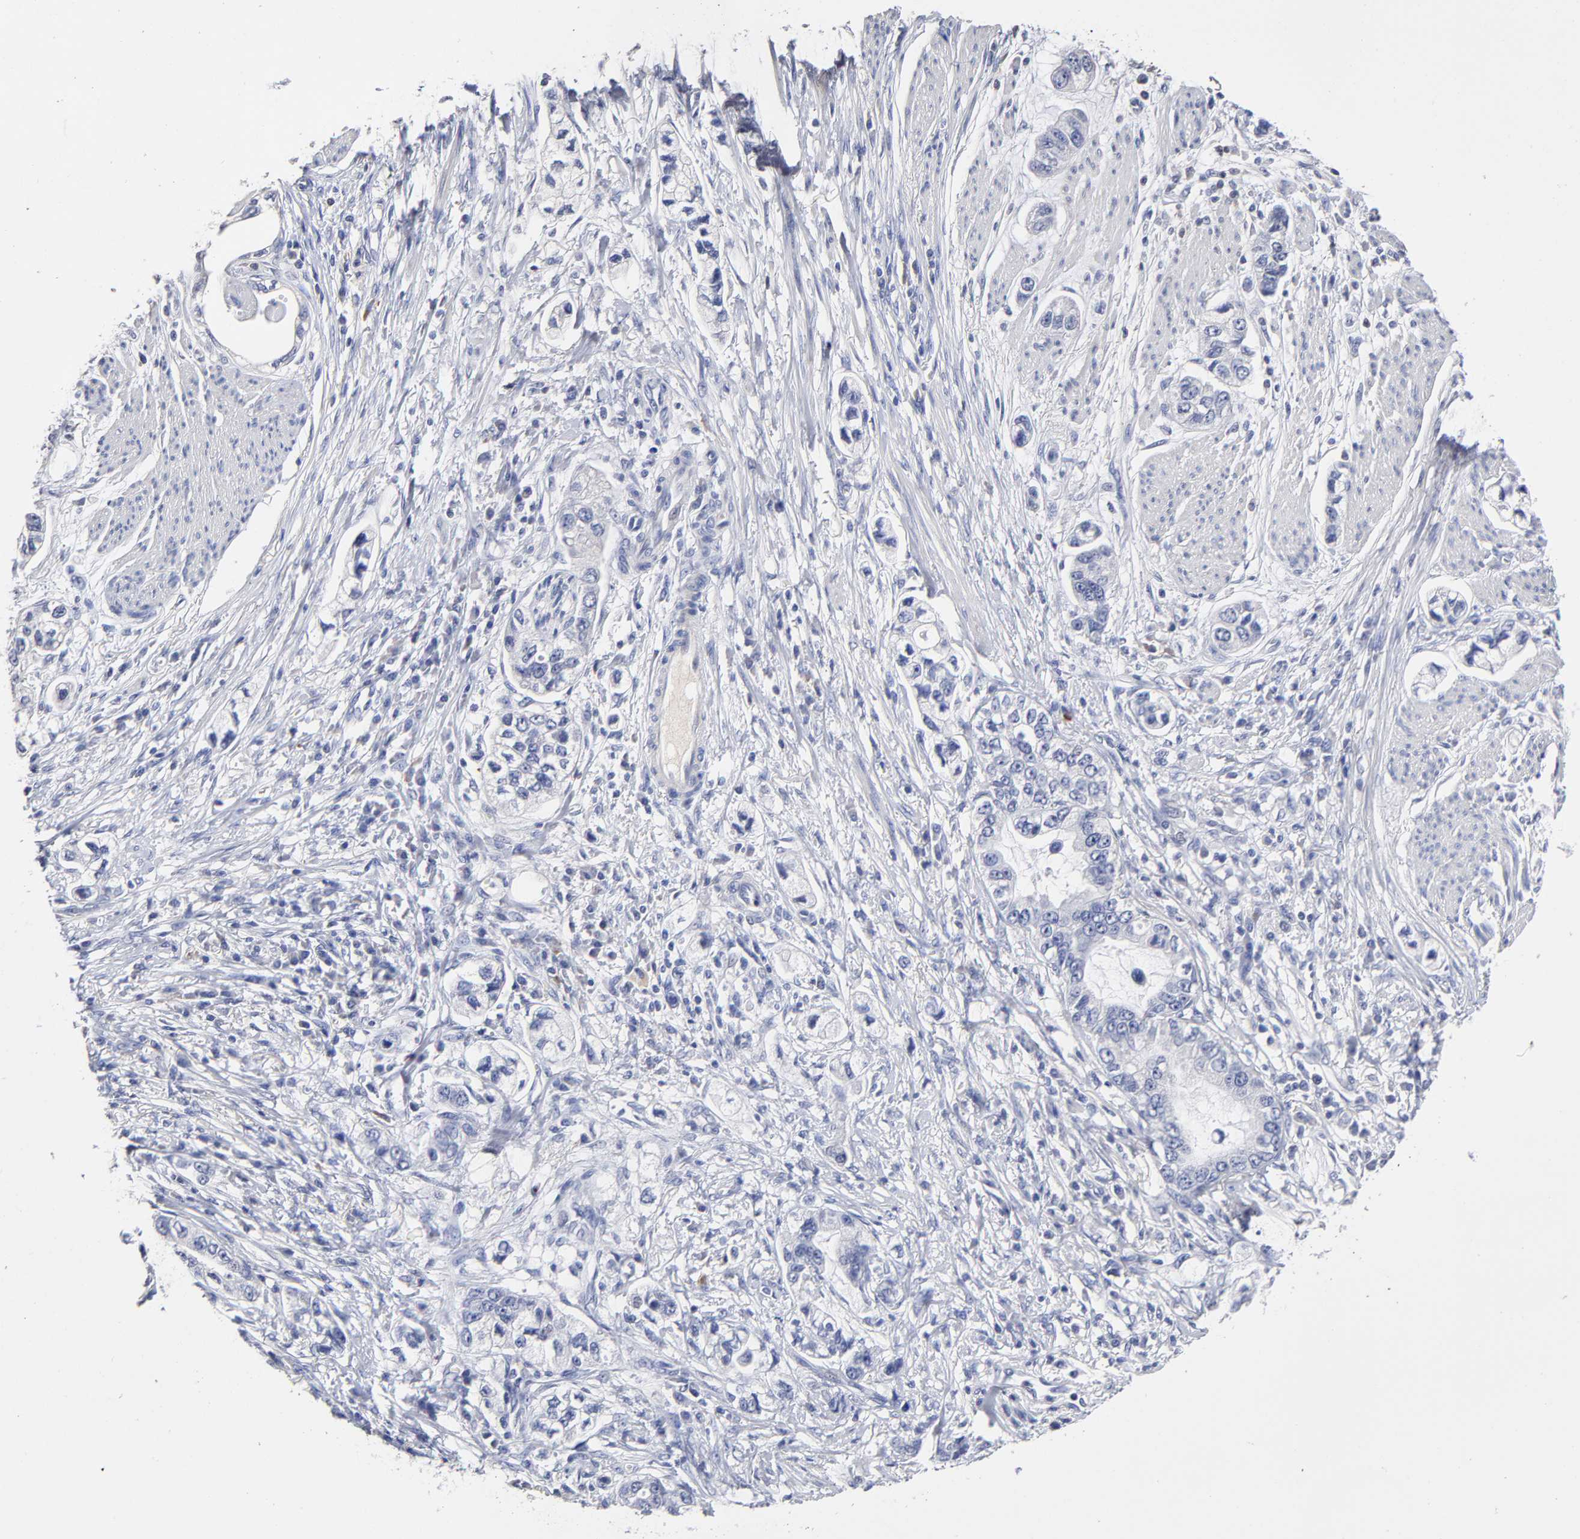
{"staining": {"intensity": "negative", "quantity": "none", "location": "none"}, "tissue": "stomach cancer", "cell_type": "Tumor cells", "image_type": "cancer", "snomed": [{"axis": "morphology", "description": "Adenocarcinoma, NOS"}, {"axis": "topography", "description": "Stomach, lower"}], "caption": "The micrograph displays no staining of tumor cells in stomach cancer (adenocarcinoma).", "gene": "TRAT1", "patient": {"sex": "female", "age": 93}}